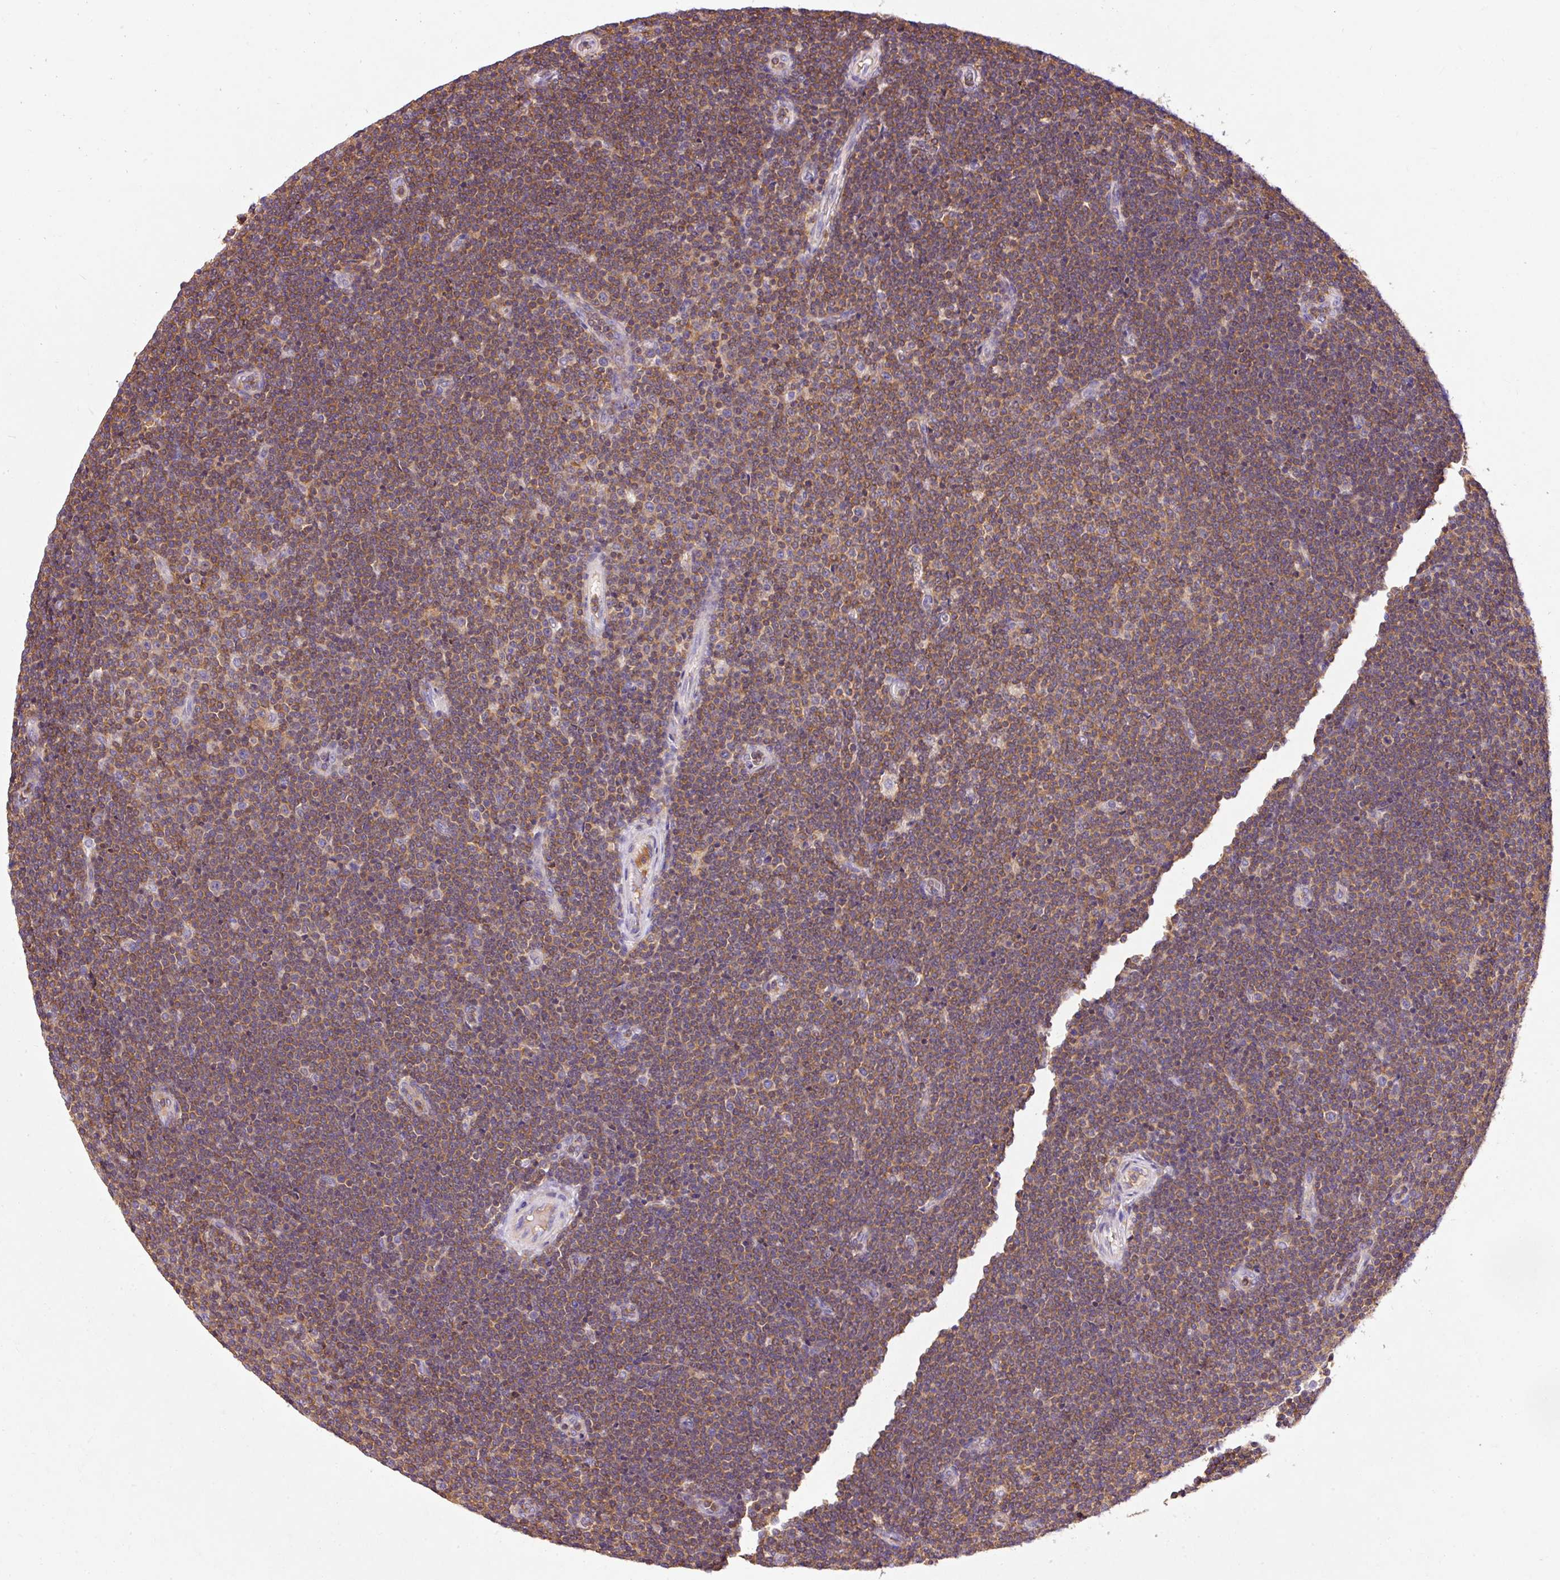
{"staining": {"intensity": "moderate", "quantity": ">75%", "location": "cytoplasmic/membranous"}, "tissue": "lymphoma", "cell_type": "Tumor cells", "image_type": "cancer", "snomed": [{"axis": "morphology", "description": "Malignant lymphoma, non-Hodgkin's type, Low grade"}, {"axis": "topography", "description": "Lymph node"}], "caption": "This is a photomicrograph of IHC staining of malignant lymphoma, non-Hodgkin's type (low-grade), which shows moderate staining in the cytoplasmic/membranous of tumor cells.", "gene": "IMMT", "patient": {"sex": "male", "age": 48}}